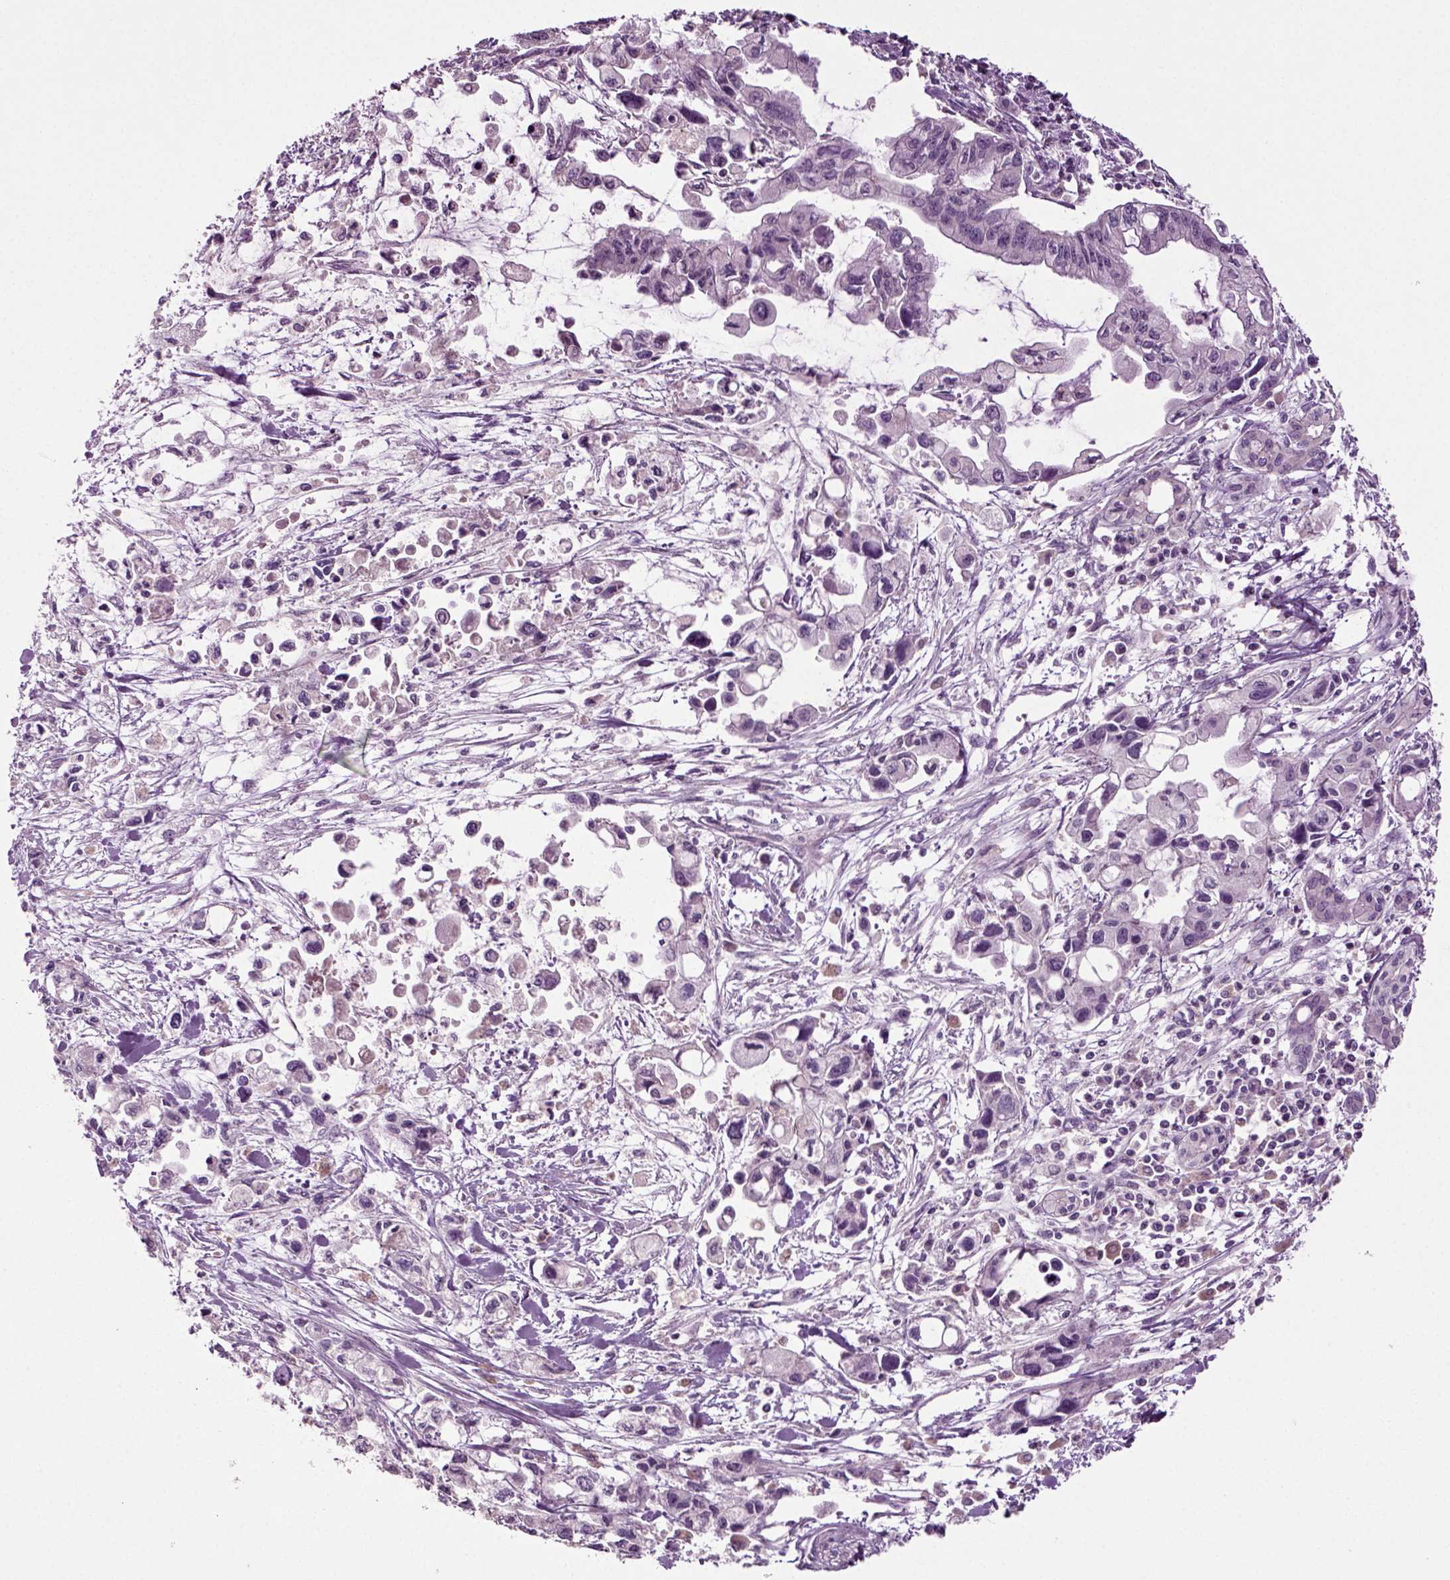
{"staining": {"intensity": "negative", "quantity": "none", "location": "none"}, "tissue": "pancreatic cancer", "cell_type": "Tumor cells", "image_type": "cancer", "snomed": [{"axis": "morphology", "description": "Adenocarcinoma, NOS"}, {"axis": "topography", "description": "Pancreas"}], "caption": "DAB immunohistochemical staining of pancreatic cancer (adenocarcinoma) displays no significant staining in tumor cells. (DAB IHC with hematoxylin counter stain).", "gene": "DEFB118", "patient": {"sex": "female", "age": 61}}